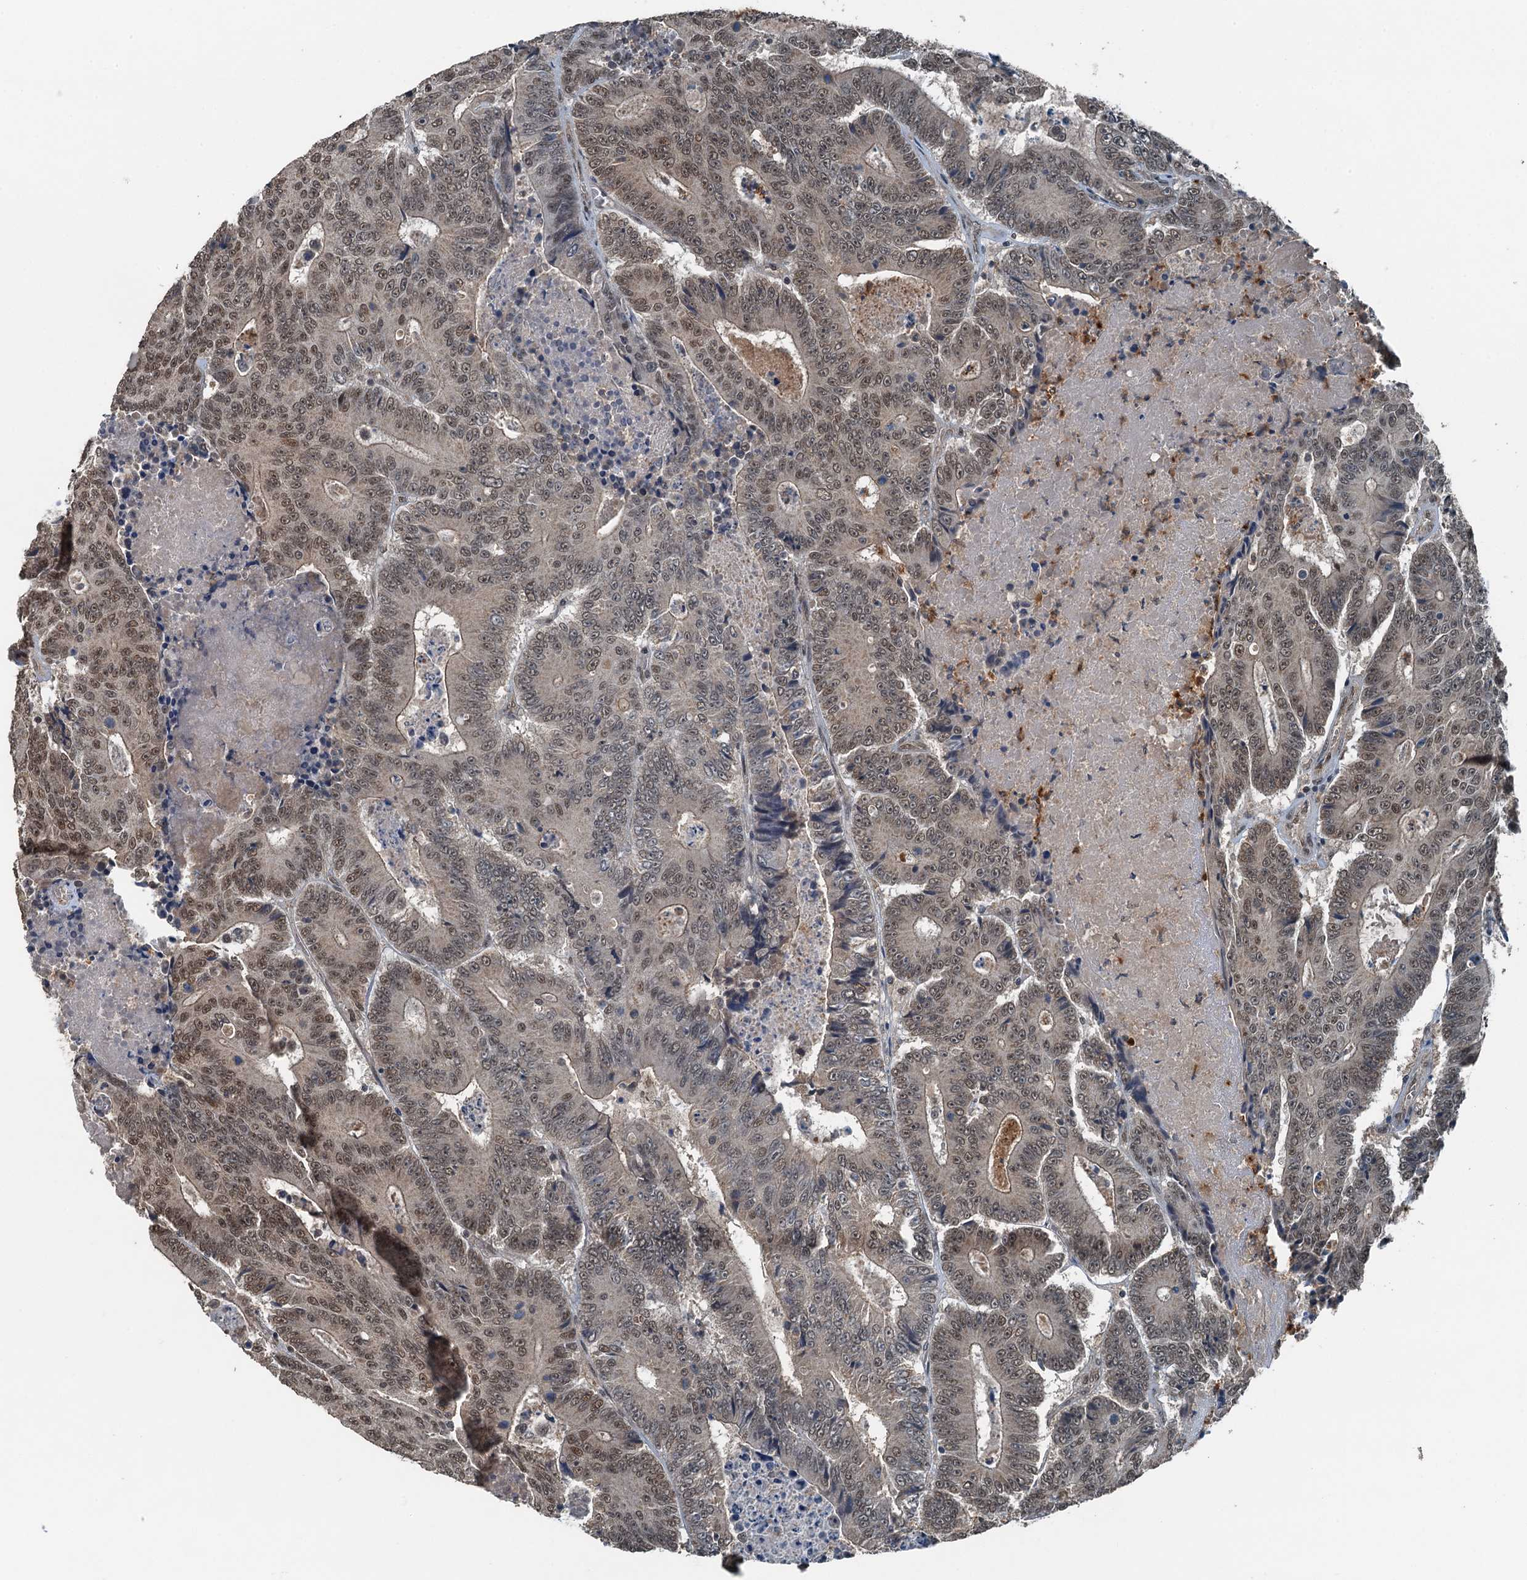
{"staining": {"intensity": "moderate", "quantity": "25%-75%", "location": "nuclear"}, "tissue": "colorectal cancer", "cell_type": "Tumor cells", "image_type": "cancer", "snomed": [{"axis": "morphology", "description": "Adenocarcinoma, NOS"}, {"axis": "topography", "description": "Colon"}], "caption": "Tumor cells show medium levels of moderate nuclear positivity in approximately 25%-75% of cells in adenocarcinoma (colorectal).", "gene": "UBXN6", "patient": {"sex": "male", "age": 83}}